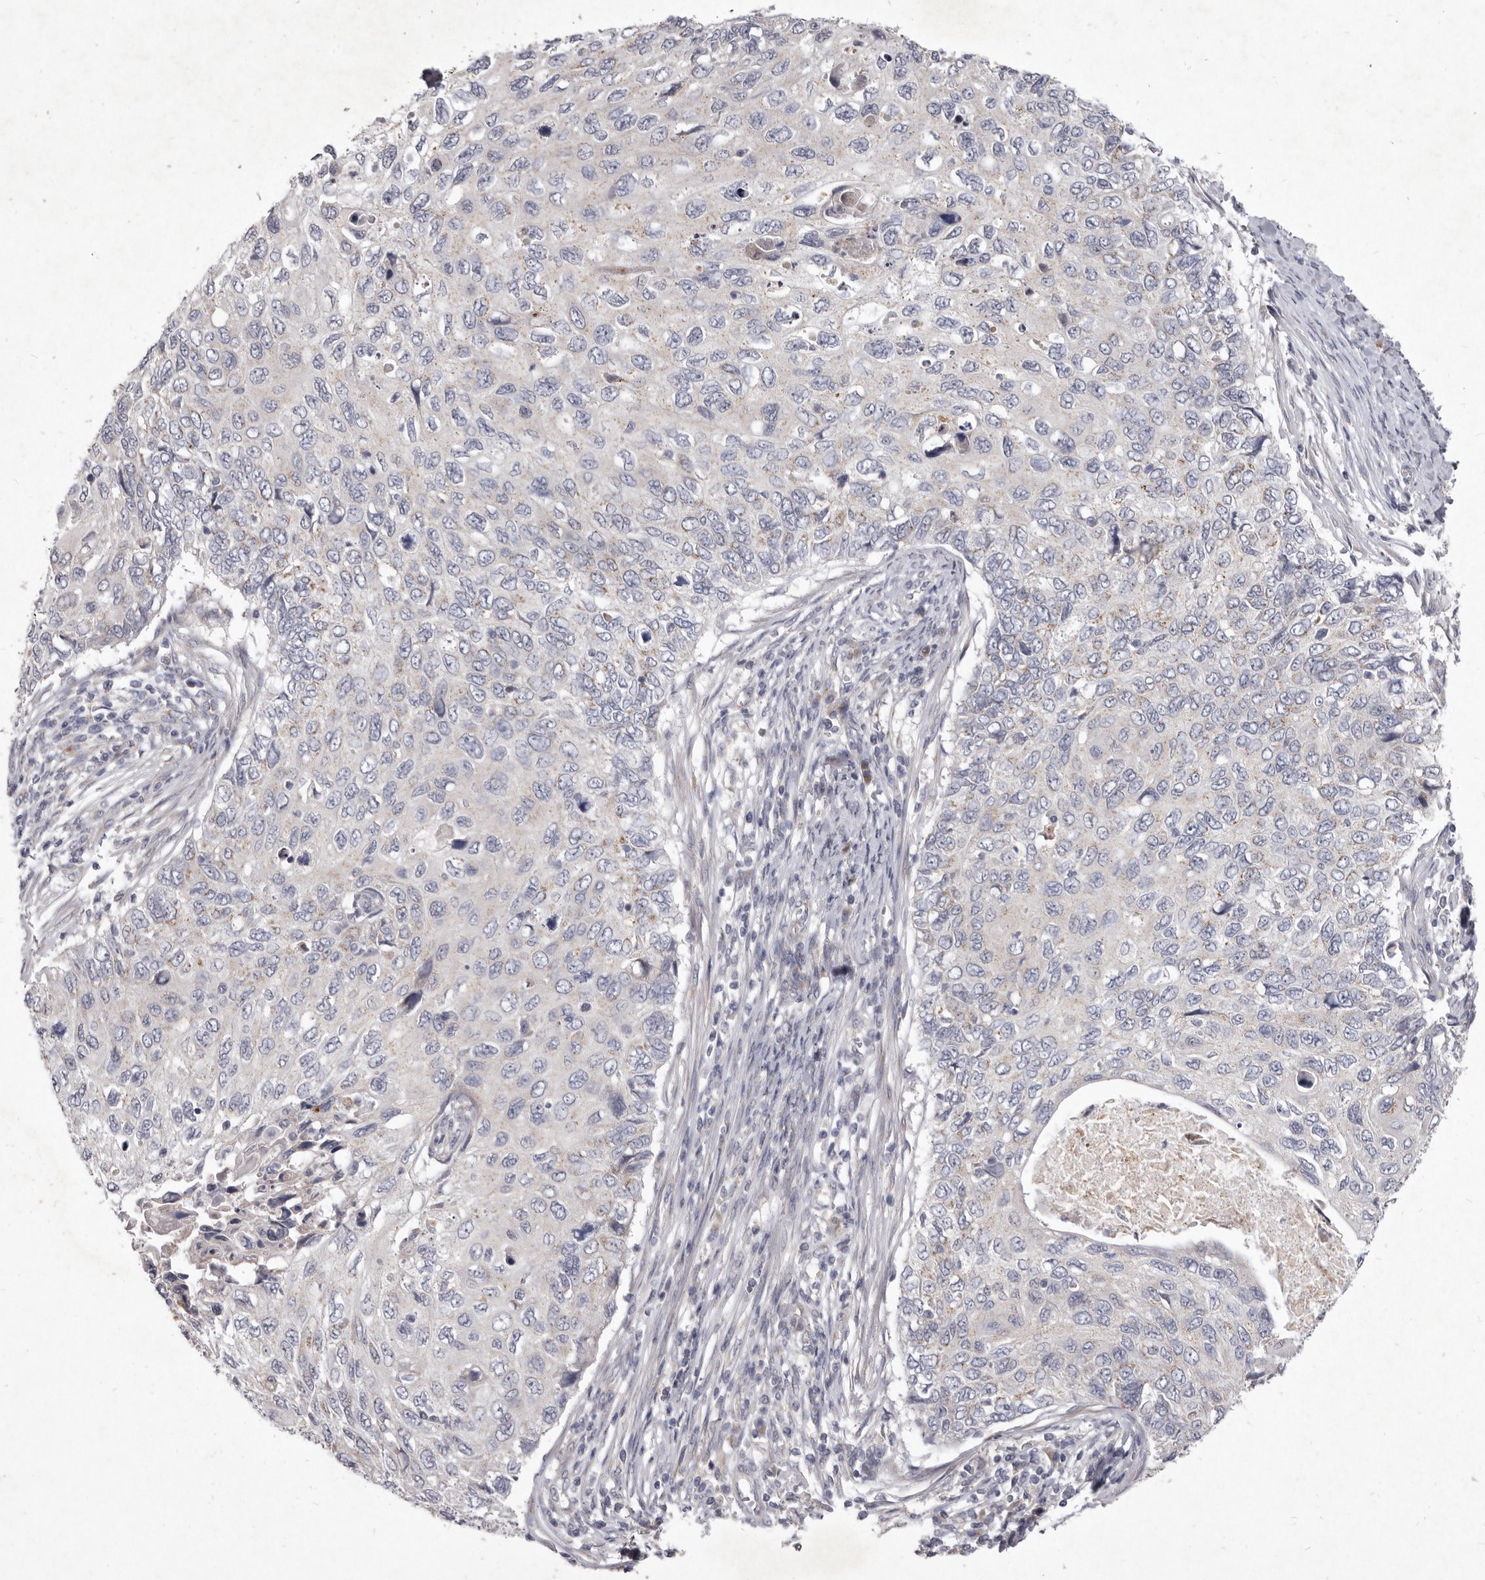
{"staining": {"intensity": "negative", "quantity": "none", "location": "none"}, "tissue": "cervical cancer", "cell_type": "Tumor cells", "image_type": "cancer", "snomed": [{"axis": "morphology", "description": "Squamous cell carcinoma, NOS"}, {"axis": "topography", "description": "Cervix"}], "caption": "An immunohistochemistry micrograph of cervical squamous cell carcinoma is shown. There is no staining in tumor cells of cervical squamous cell carcinoma.", "gene": "P2RX6", "patient": {"sex": "female", "age": 70}}